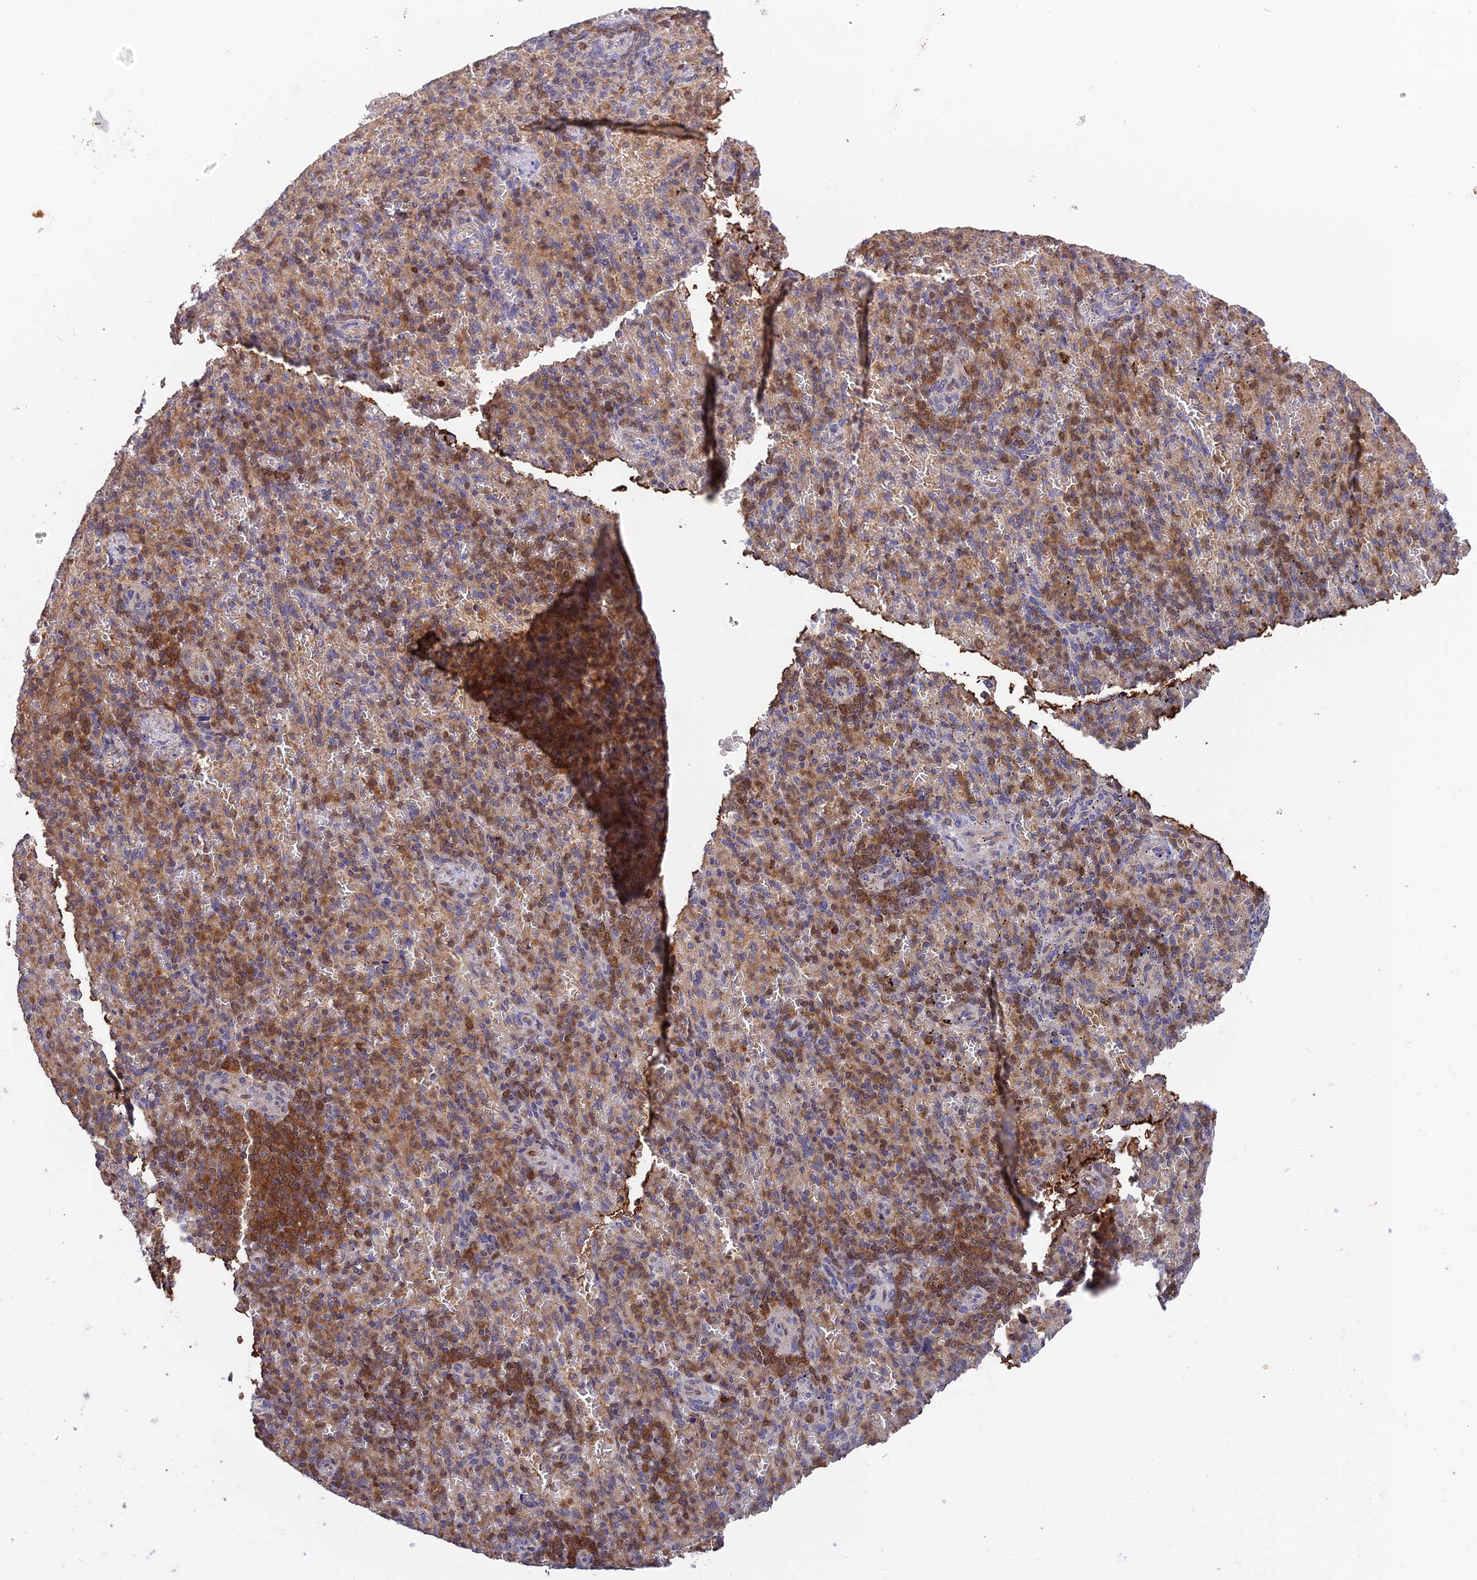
{"staining": {"intensity": "moderate", "quantity": "25%-75%", "location": "cytoplasmic/membranous"}, "tissue": "spleen", "cell_type": "Cells in red pulp", "image_type": "normal", "snomed": [{"axis": "morphology", "description": "Normal tissue, NOS"}, {"axis": "topography", "description": "Spleen"}], "caption": "High-power microscopy captured an immunohistochemistry (IHC) histopathology image of unremarkable spleen, revealing moderate cytoplasmic/membranous staining in about 25%-75% of cells in red pulp. The protein is shown in brown color, while the nuclei are stained blue.", "gene": "RPIA", "patient": {"sex": "female", "age": 74}}